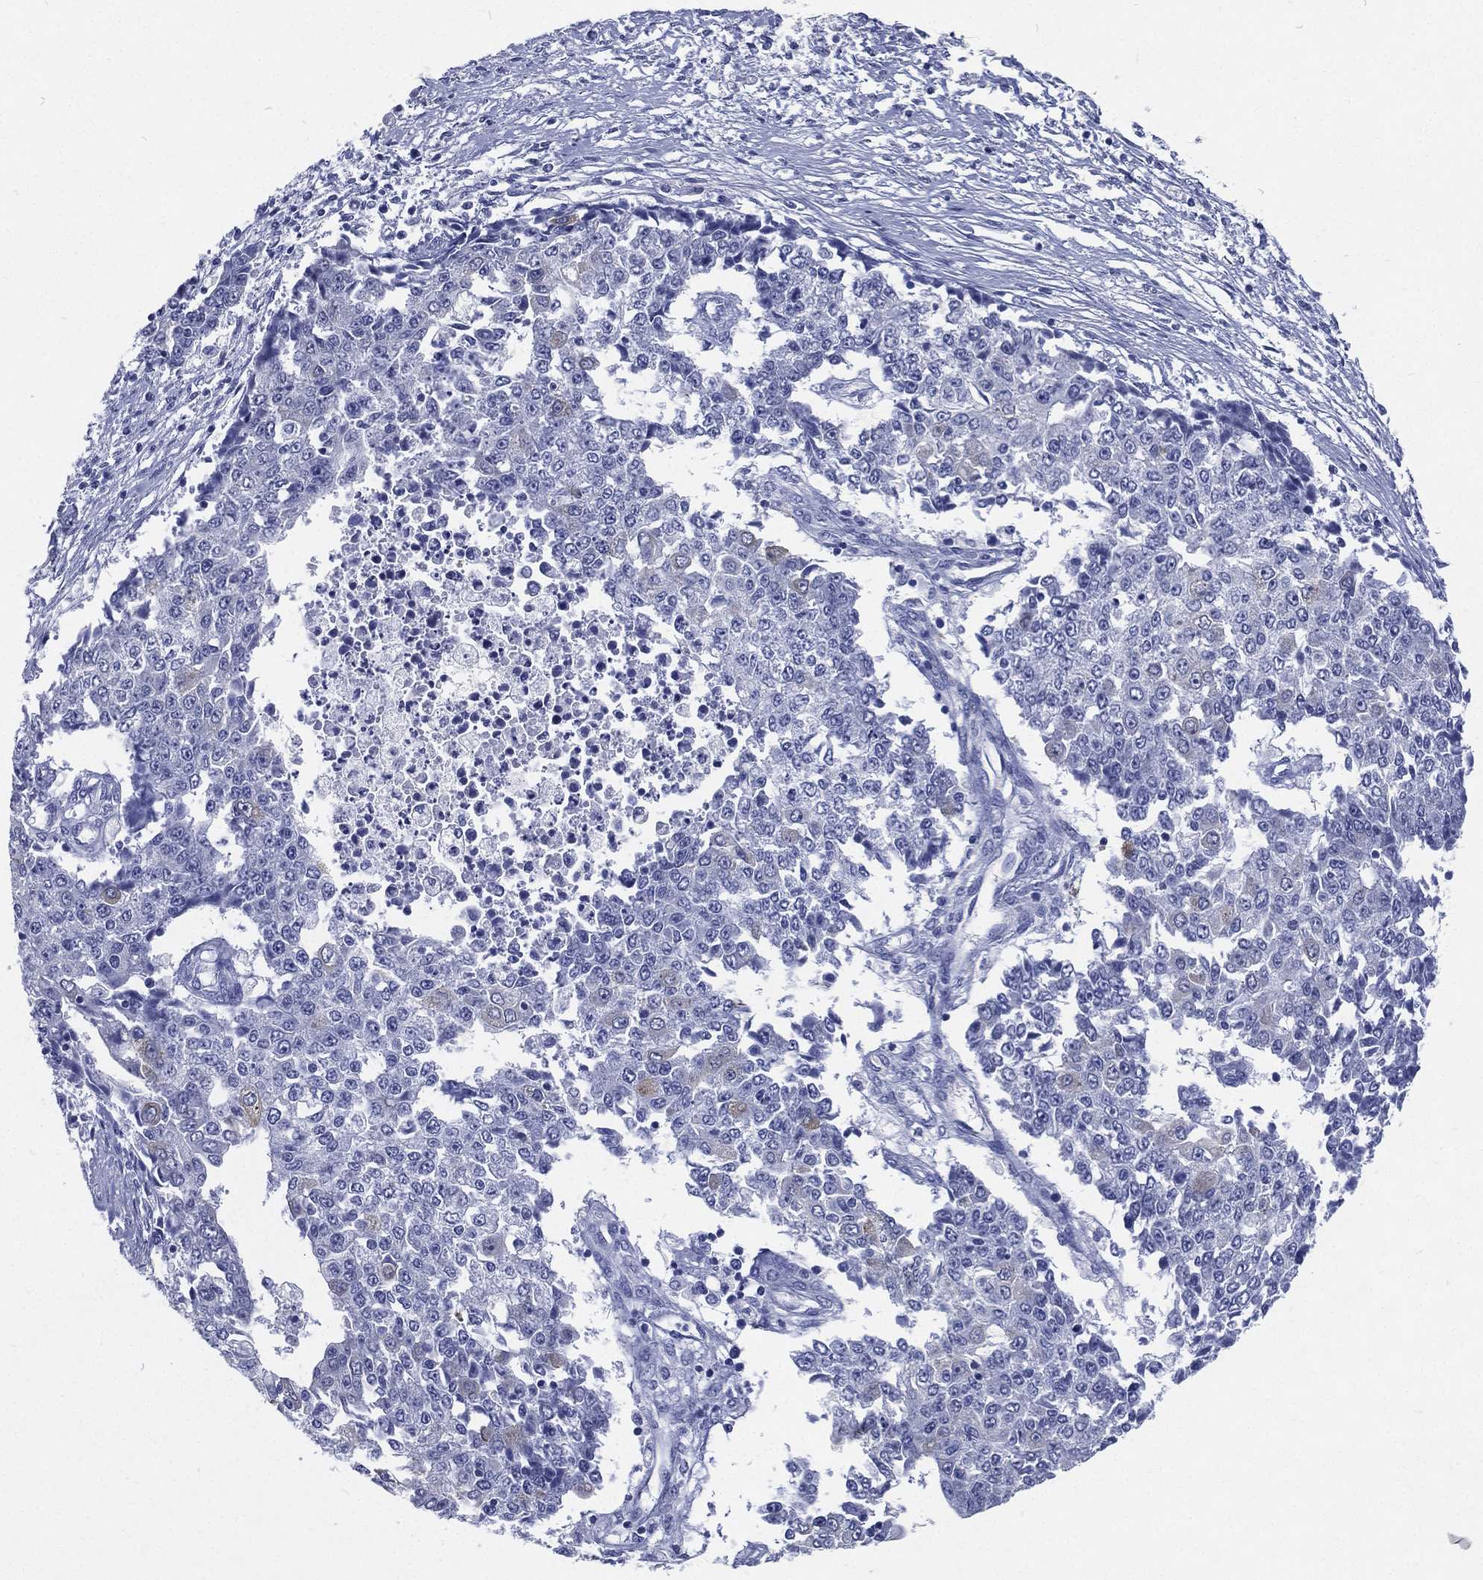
{"staining": {"intensity": "negative", "quantity": "none", "location": "none"}, "tissue": "ovarian cancer", "cell_type": "Tumor cells", "image_type": "cancer", "snomed": [{"axis": "morphology", "description": "Carcinoma, endometroid"}, {"axis": "topography", "description": "Ovary"}], "caption": "DAB immunohistochemical staining of endometroid carcinoma (ovarian) displays no significant expression in tumor cells. (DAB immunohistochemistry, high magnification).", "gene": "RSPH4A", "patient": {"sex": "female", "age": 42}}